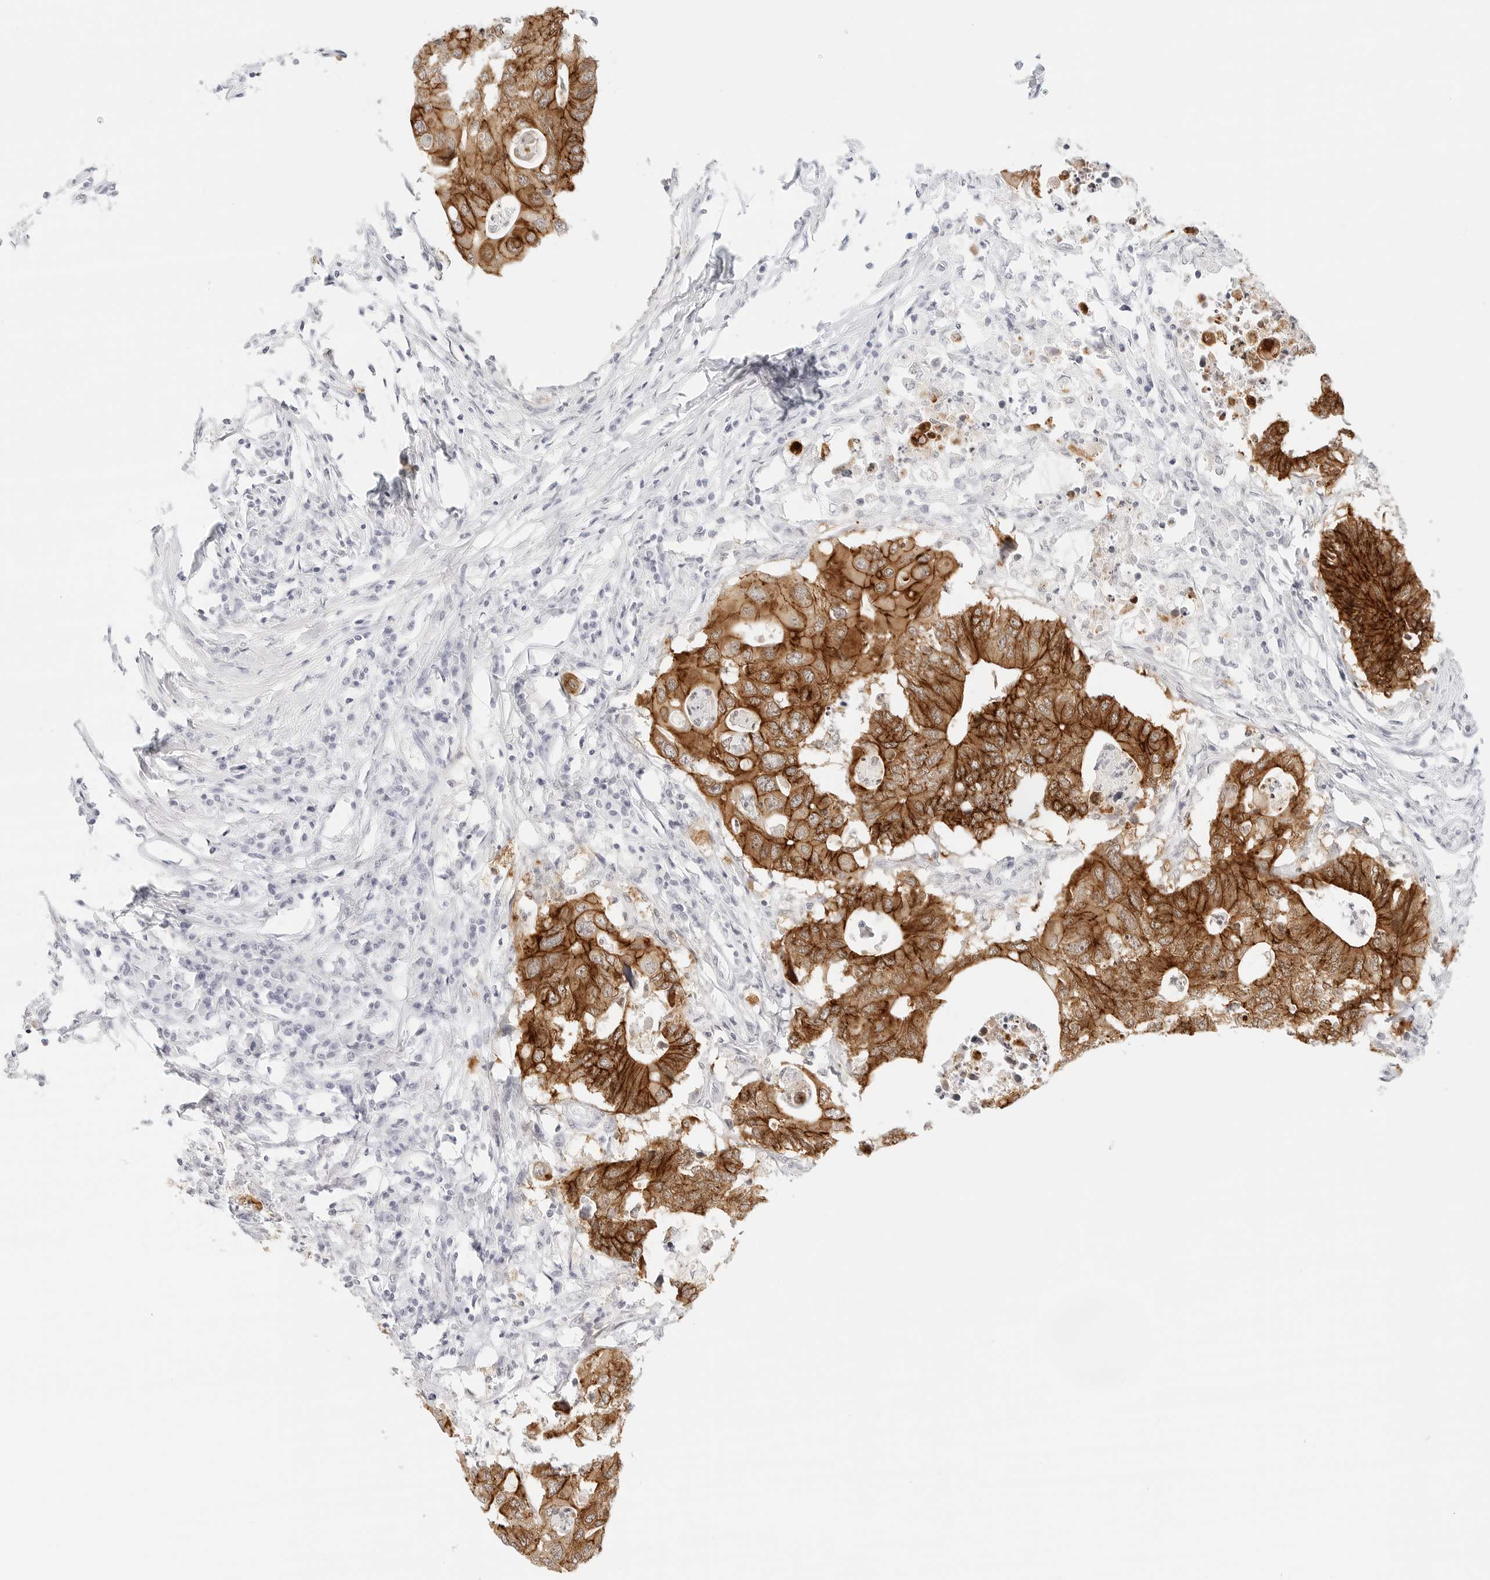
{"staining": {"intensity": "strong", "quantity": ">75%", "location": "cytoplasmic/membranous"}, "tissue": "colorectal cancer", "cell_type": "Tumor cells", "image_type": "cancer", "snomed": [{"axis": "morphology", "description": "Adenocarcinoma, NOS"}, {"axis": "topography", "description": "Colon"}], "caption": "This is a micrograph of IHC staining of colorectal adenocarcinoma, which shows strong expression in the cytoplasmic/membranous of tumor cells.", "gene": "CDH1", "patient": {"sex": "male", "age": 71}}